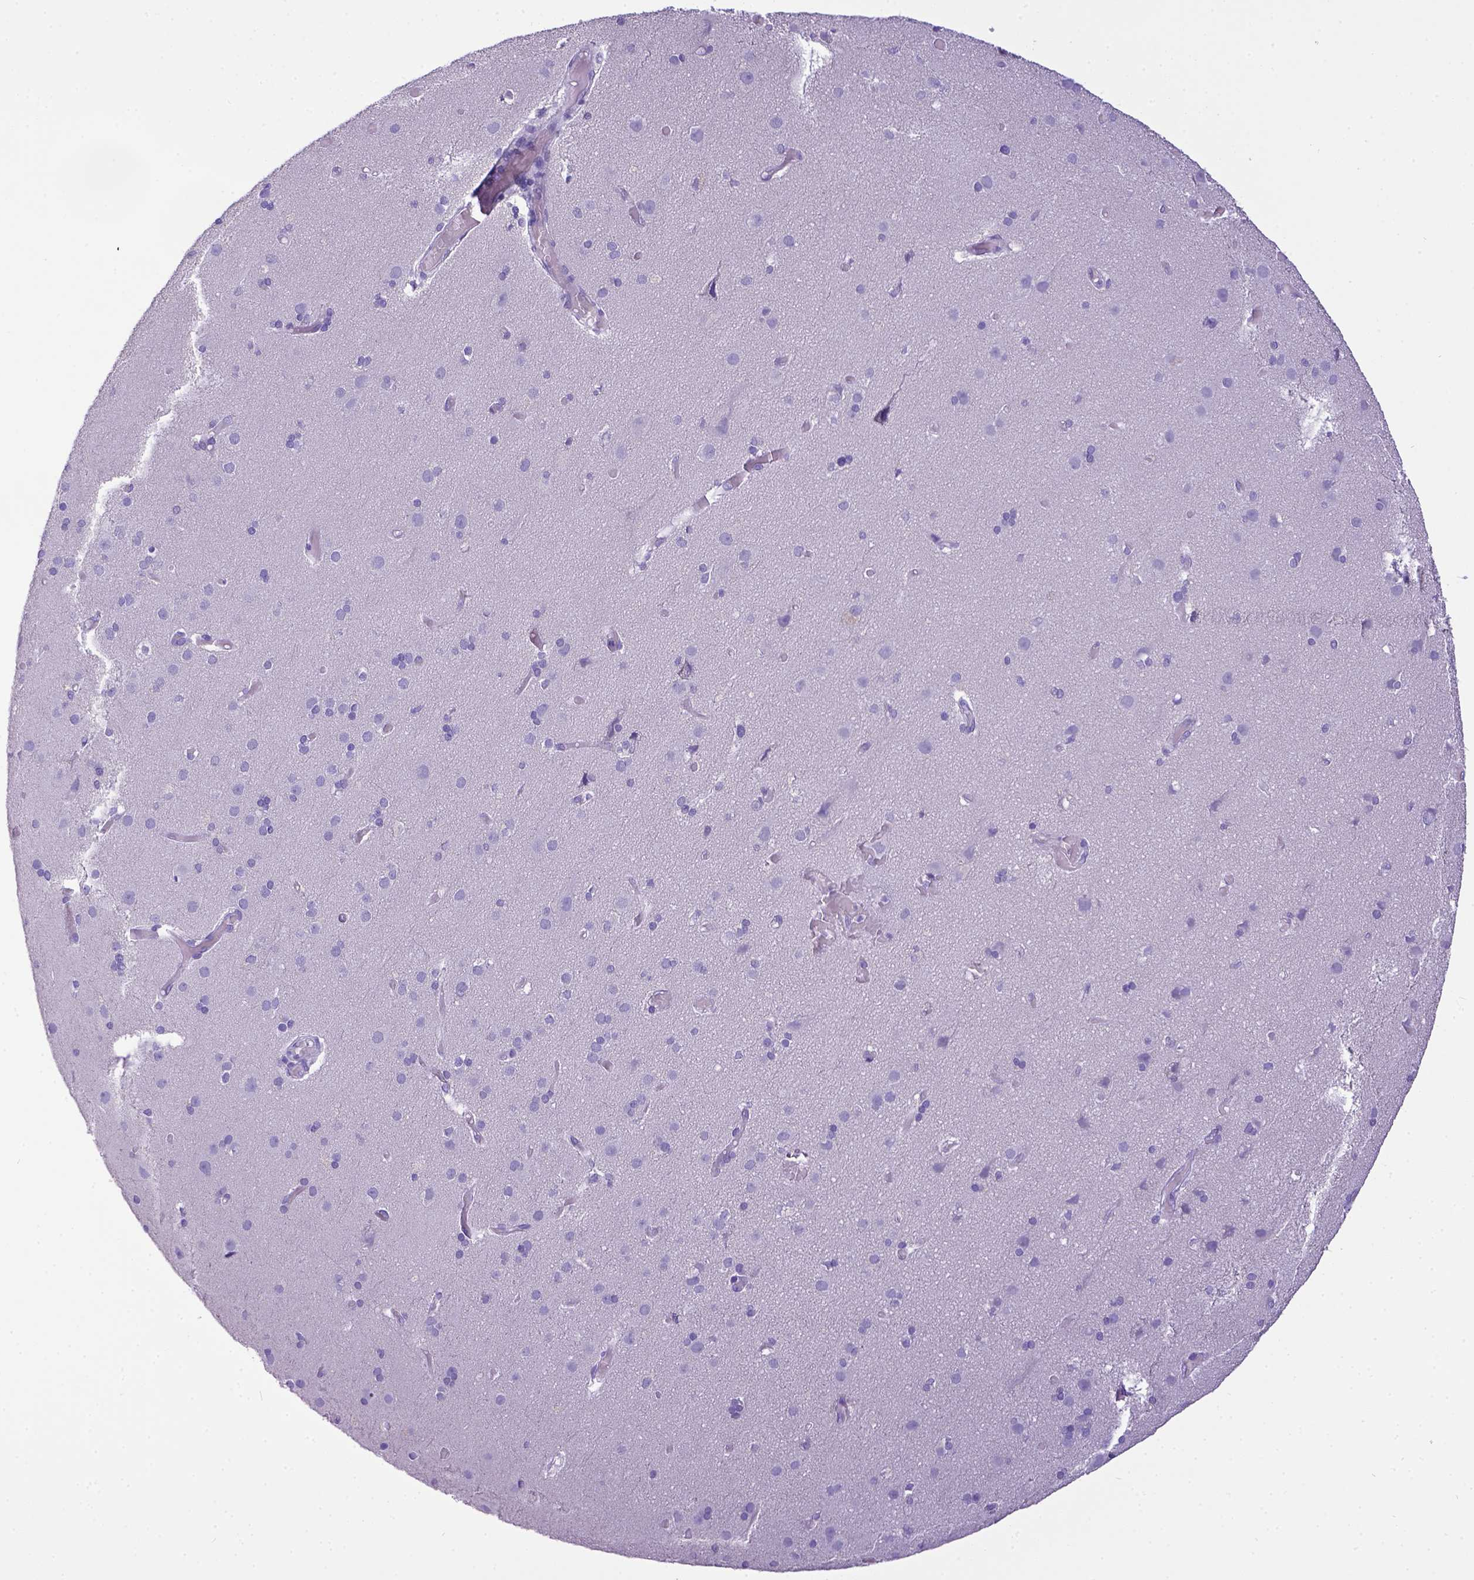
{"staining": {"intensity": "negative", "quantity": "none", "location": "none"}, "tissue": "cerebral cortex", "cell_type": "Endothelial cells", "image_type": "normal", "snomed": [{"axis": "morphology", "description": "Normal tissue, NOS"}, {"axis": "morphology", "description": "Glioma, malignant, High grade"}, {"axis": "topography", "description": "Cerebral cortex"}], "caption": "High magnification brightfield microscopy of normal cerebral cortex stained with DAB (3,3'-diaminobenzidine) (brown) and counterstained with hematoxylin (blue): endothelial cells show no significant positivity.", "gene": "ESR1", "patient": {"sex": "male", "age": 71}}